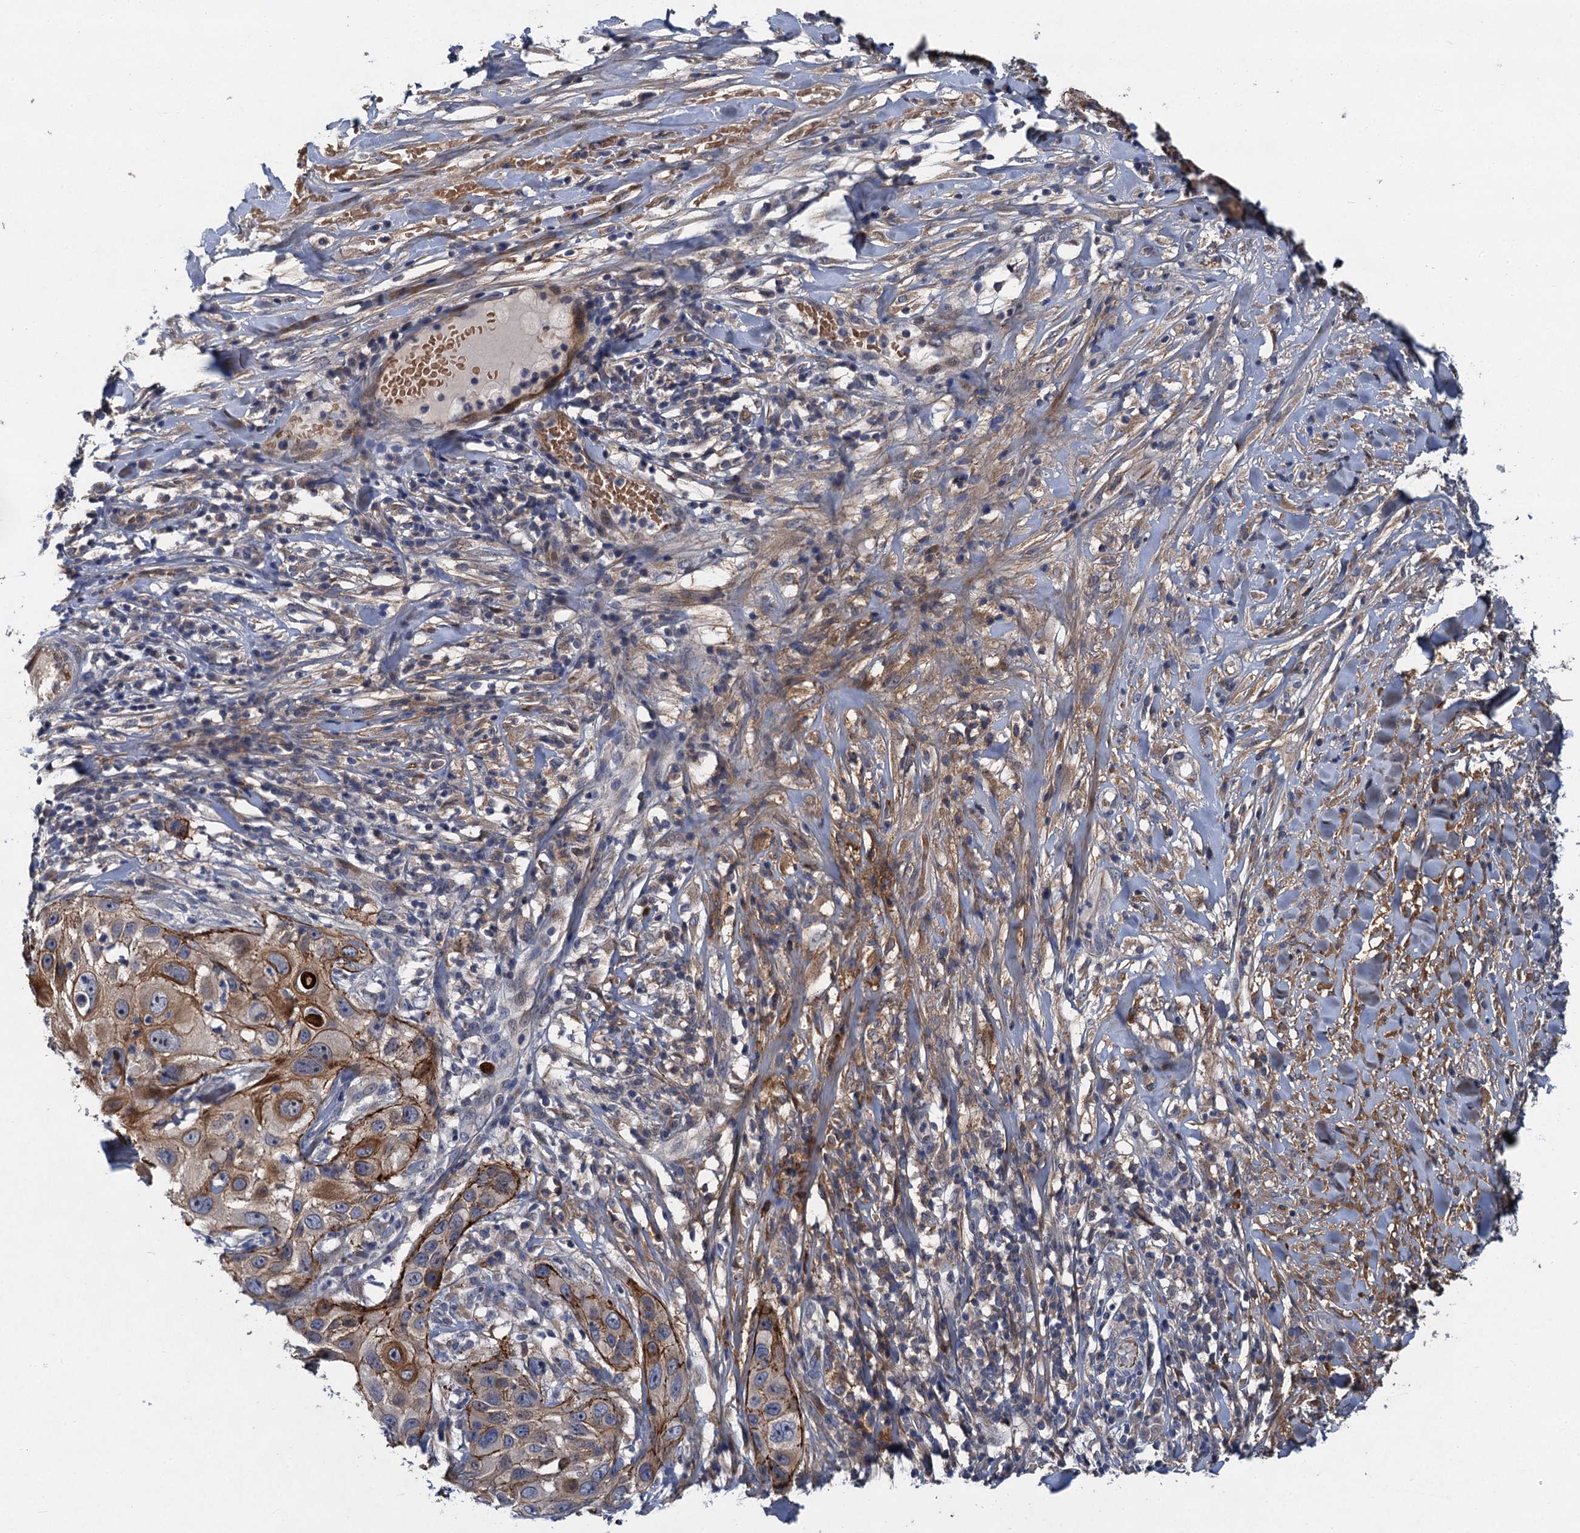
{"staining": {"intensity": "moderate", "quantity": ">75%", "location": "cytoplasmic/membranous"}, "tissue": "skin cancer", "cell_type": "Tumor cells", "image_type": "cancer", "snomed": [{"axis": "morphology", "description": "Squamous cell carcinoma, NOS"}, {"axis": "topography", "description": "Skin"}], "caption": "Skin squamous cell carcinoma tissue exhibits moderate cytoplasmic/membranous expression in approximately >75% of tumor cells, visualized by immunohistochemistry.", "gene": "TRAF7", "patient": {"sex": "female", "age": 44}}